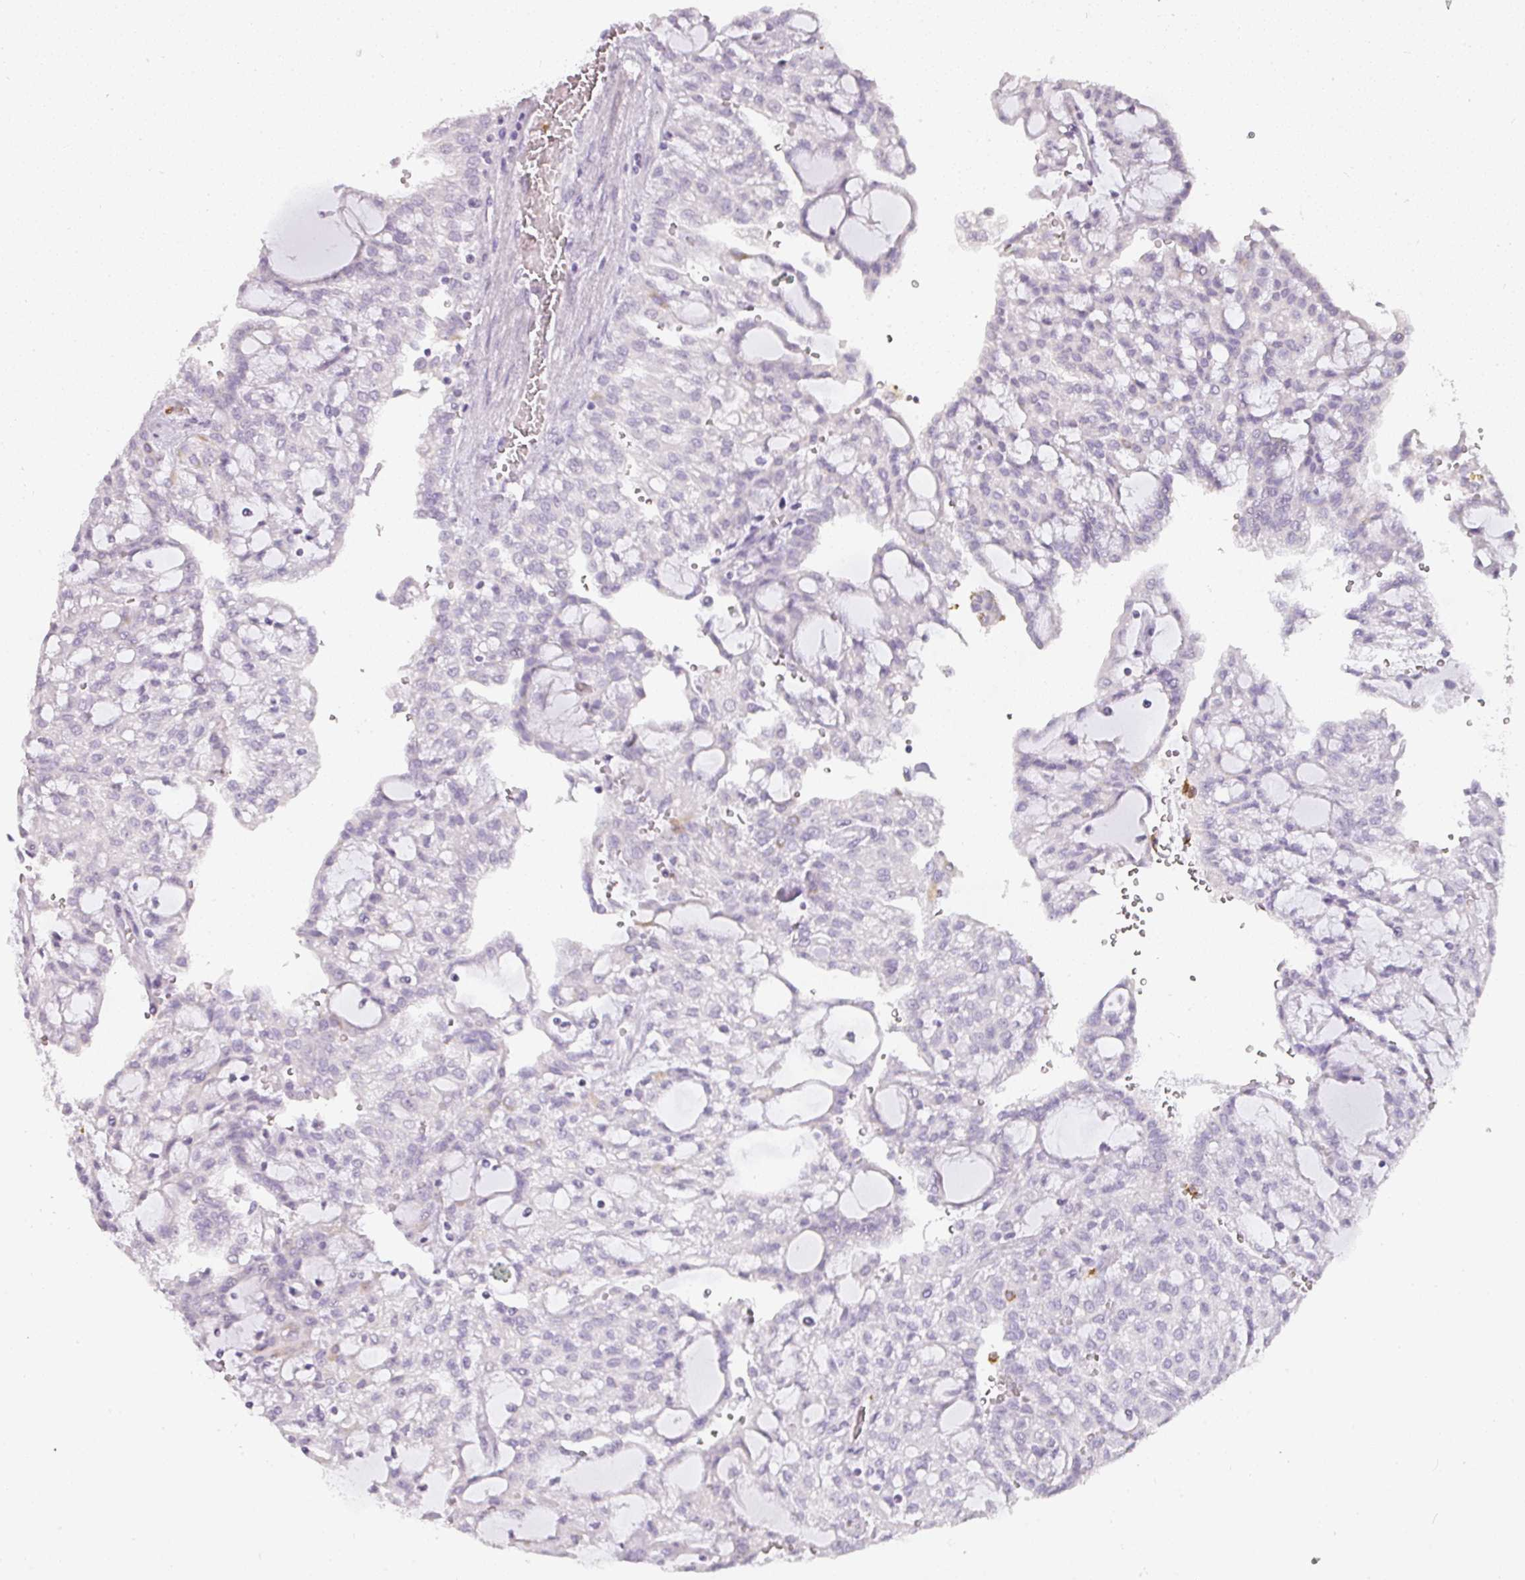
{"staining": {"intensity": "negative", "quantity": "none", "location": "none"}, "tissue": "renal cancer", "cell_type": "Tumor cells", "image_type": "cancer", "snomed": [{"axis": "morphology", "description": "Adenocarcinoma, NOS"}, {"axis": "topography", "description": "Kidney"}], "caption": "This image is of renal cancer stained with immunohistochemistry (IHC) to label a protein in brown with the nuclei are counter-stained blue. There is no staining in tumor cells.", "gene": "CAMP", "patient": {"sex": "male", "age": 63}}